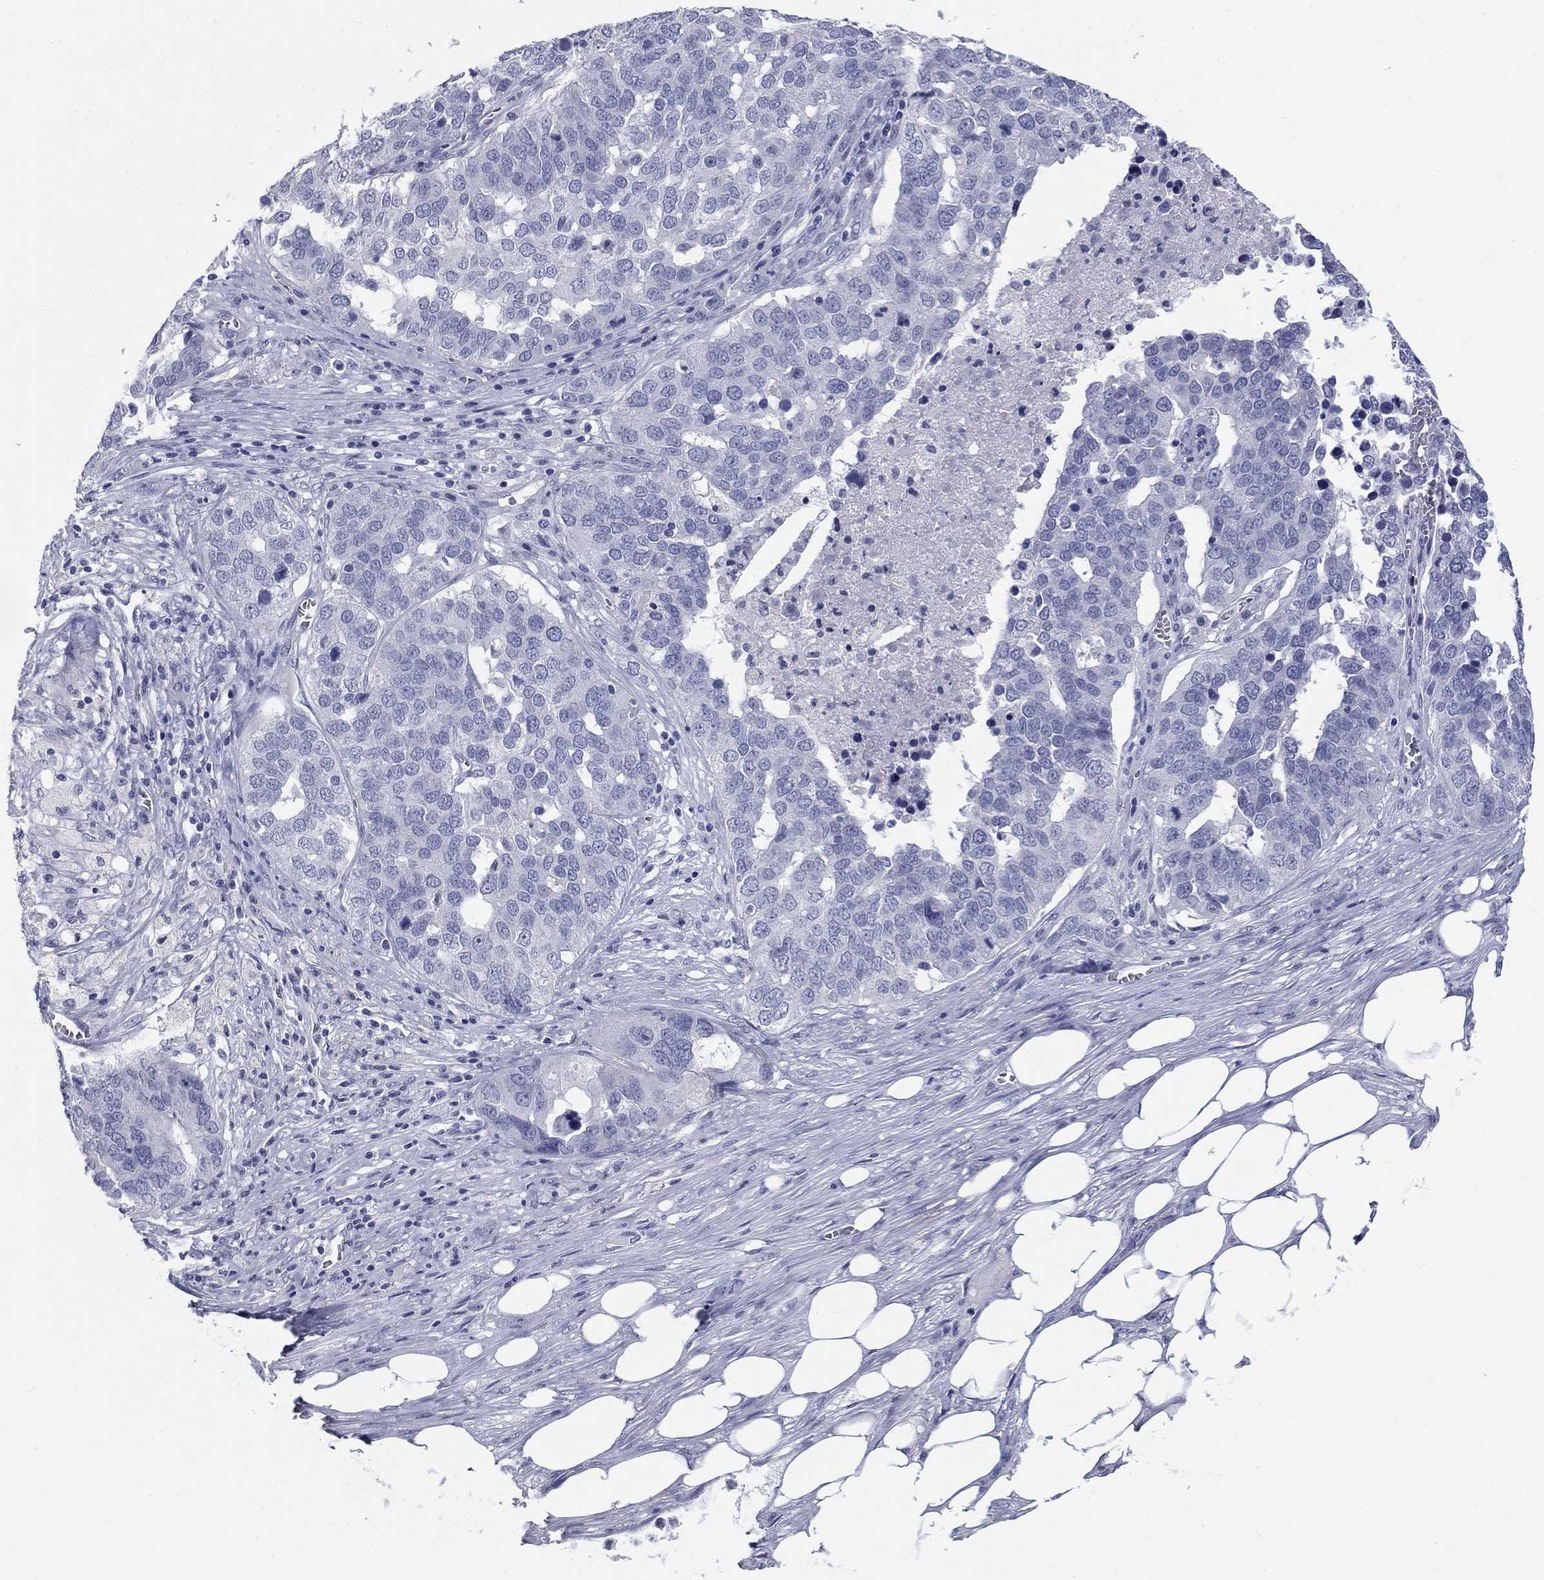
{"staining": {"intensity": "negative", "quantity": "none", "location": "none"}, "tissue": "ovarian cancer", "cell_type": "Tumor cells", "image_type": "cancer", "snomed": [{"axis": "morphology", "description": "Carcinoma, endometroid"}, {"axis": "topography", "description": "Soft tissue"}, {"axis": "topography", "description": "Ovary"}], "caption": "IHC histopathology image of neoplastic tissue: human endometroid carcinoma (ovarian) stained with DAB (3,3'-diaminobenzidine) exhibits no significant protein positivity in tumor cells.", "gene": "ELAVL4", "patient": {"sex": "female", "age": 52}}